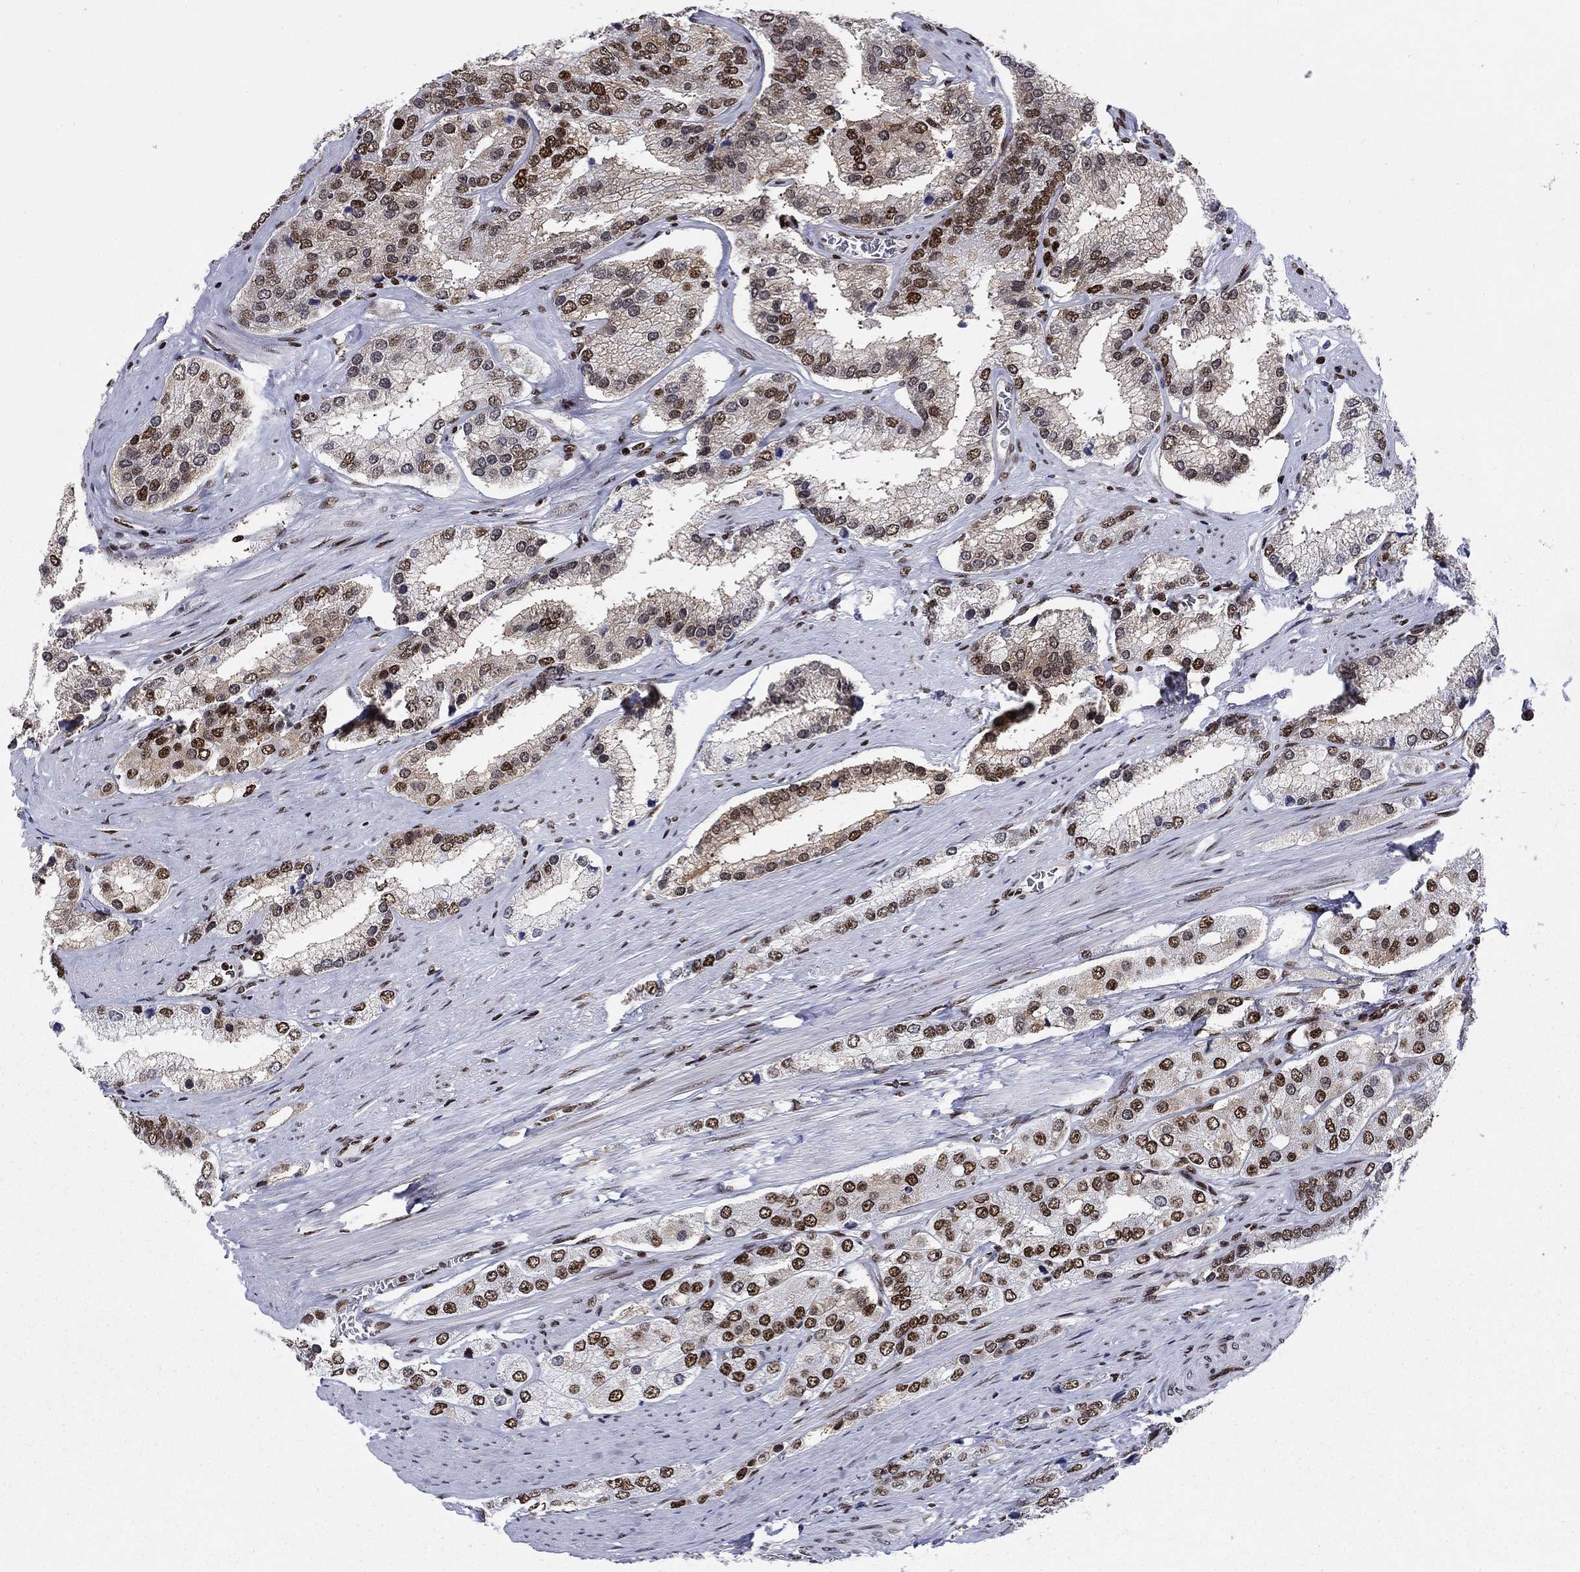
{"staining": {"intensity": "strong", "quantity": "25%-75%", "location": "nuclear"}, "tissue": "prostate cancer", "cell_type": "Tumor cells", "image_type": "cancer", "snomed": [{"axis": "morphology", "description": "Adenocarcinoma, Low grade"}, {"axis": "topography", "description": "Prostate"}], "caption": "Strong nuclear staining for a protein is identified in about 25%-75% of tumor cells of prostate cancer using IHC.", "gene": "RPRD1B", "patient": {"sex": "male", "age": 69}}